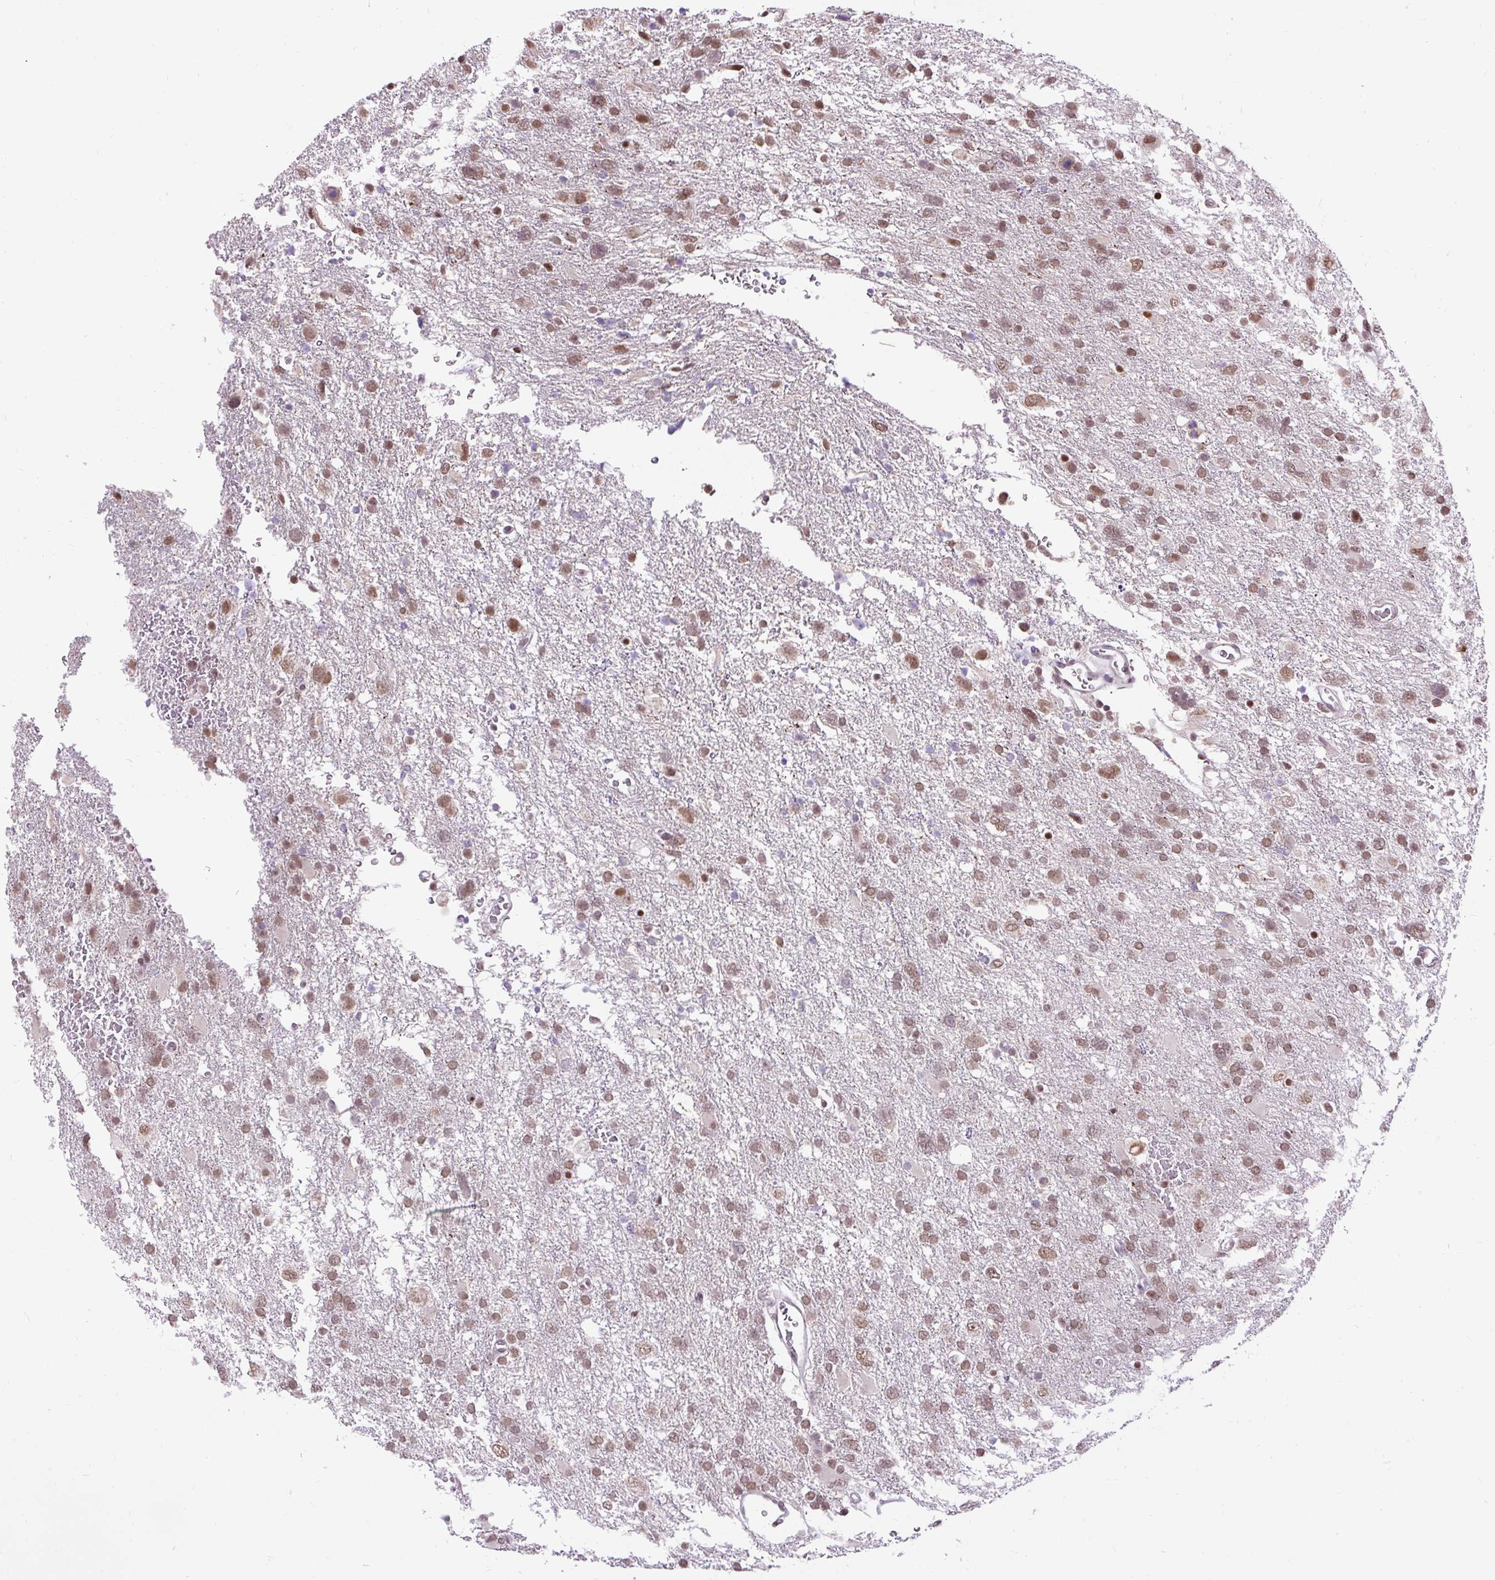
{"staining": {"intensity": "moderate", "quantity": ">75%", "location": "nuclear"}, "tissue": "glioma", "cell_type": "Tumor cells", "image_type": "cancer", "snomed": [{"axis": "morphology", "description": "Glioma, malignant, High grade"}, {"axis": "topography", "description": "Brain"}], "caption": "Immunohistochemistry of glioma reveals medium levels of moderate nuclear staining in about >75% of tumor cells. (DAB (3,3'-diaminobenzidine) = brown stain, brightfield microscopy at high magnification).", "gene": "ZNF672", "patient": {"sex": "male", "age": 61}}